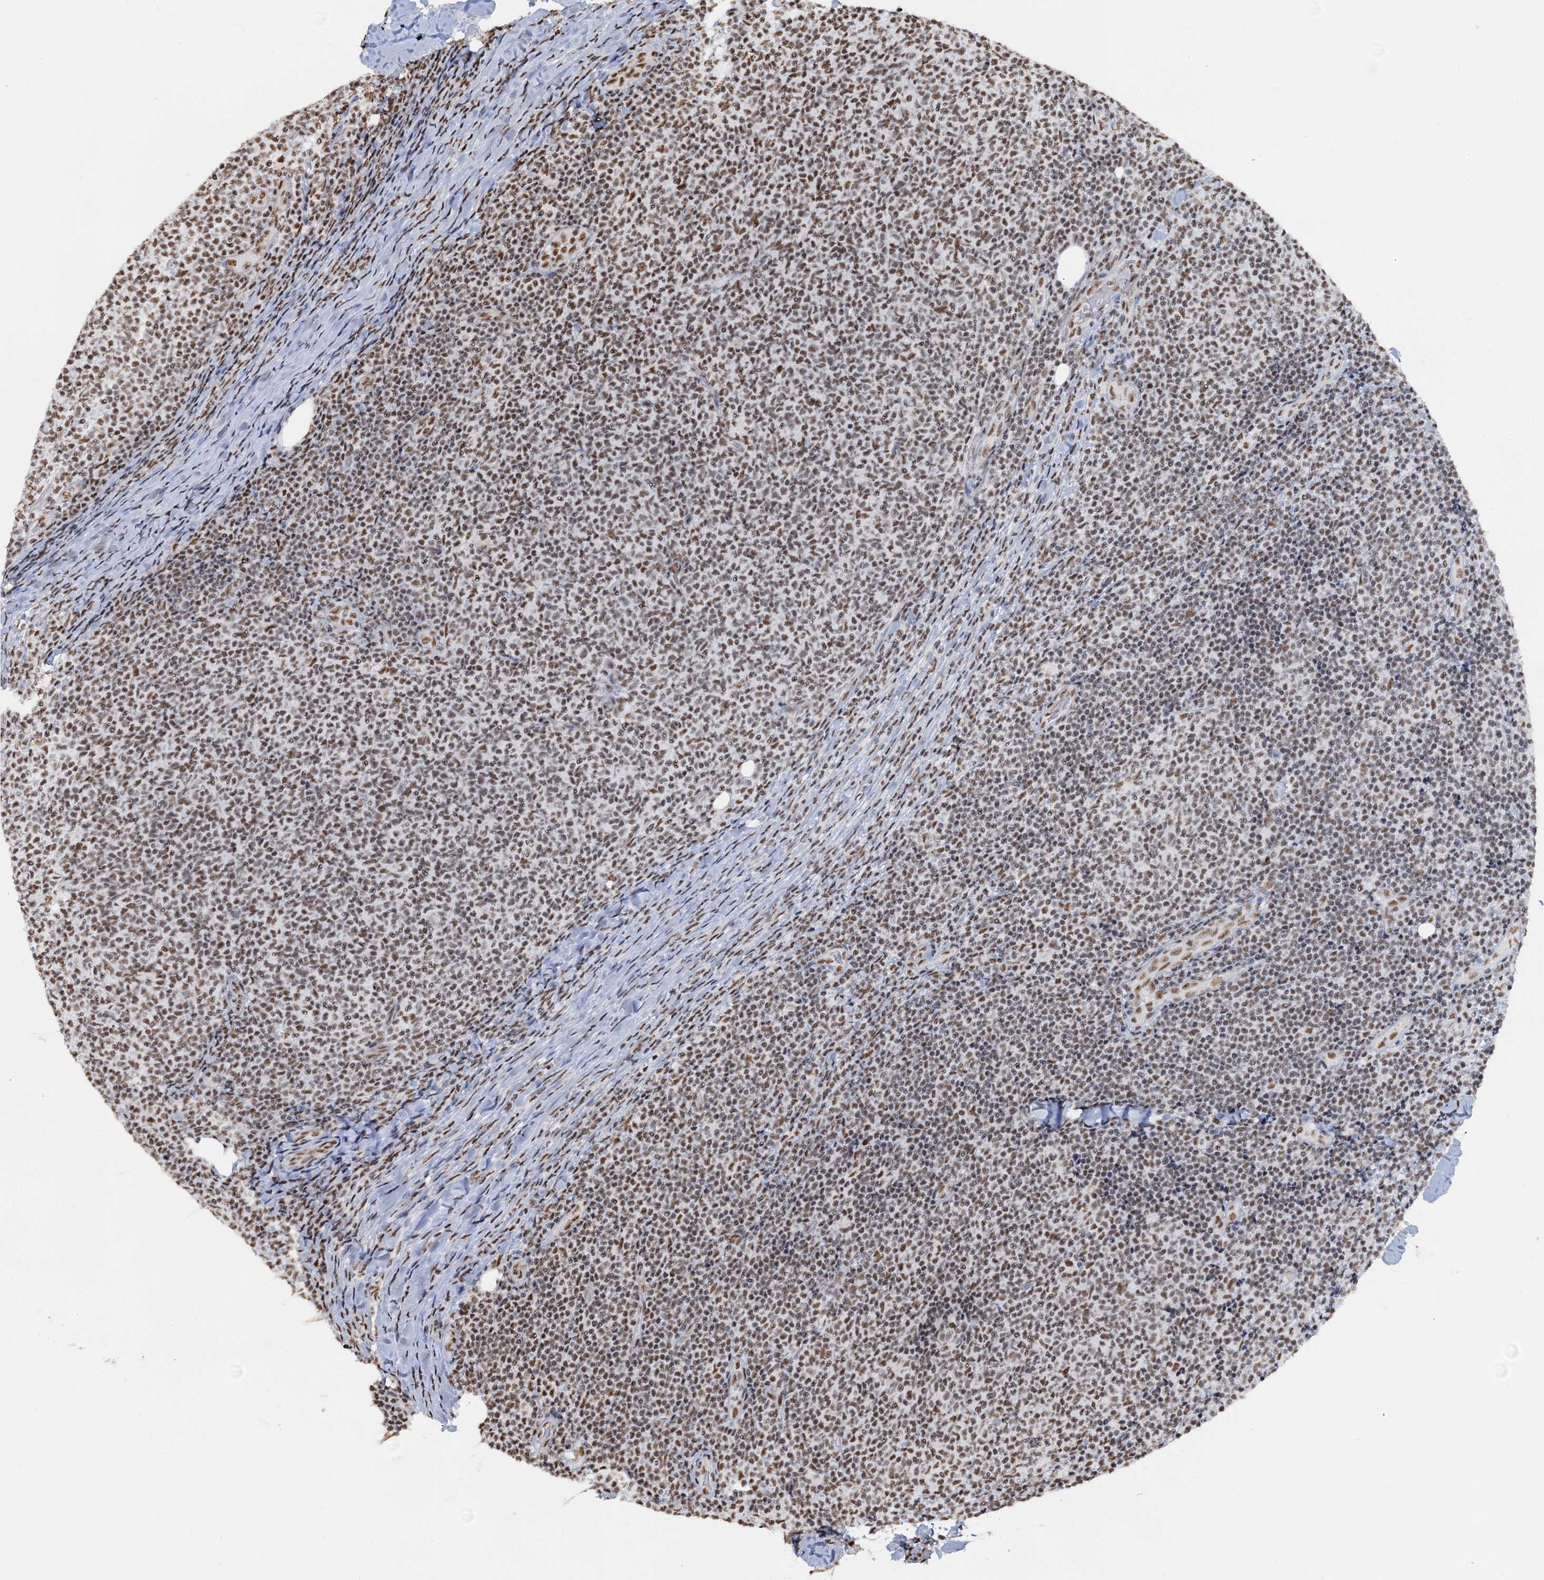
{"staining": {"intensity": "moderate", "quantity": ">75%", "location": "nuclear"}, "tissue": "lymphoma", "cell_type": "Tumor cells", "image_type": "cancer", "snomed": [{"axis": "morphology", "description": "Malignant lymphoma, non-Hodgkin's type, Low grade"}, {"axis": "topography", "description": "Lymph node"}], "caption": "Malignant lymphoma, non-Hodgkin's type (low-grade) stained with a brown dye demonstrates moderate nuclear positive staining in approximately >75% of tumor cells.", "gene": "ZNF609", "patient": {"sex": "male", "age": 66}}